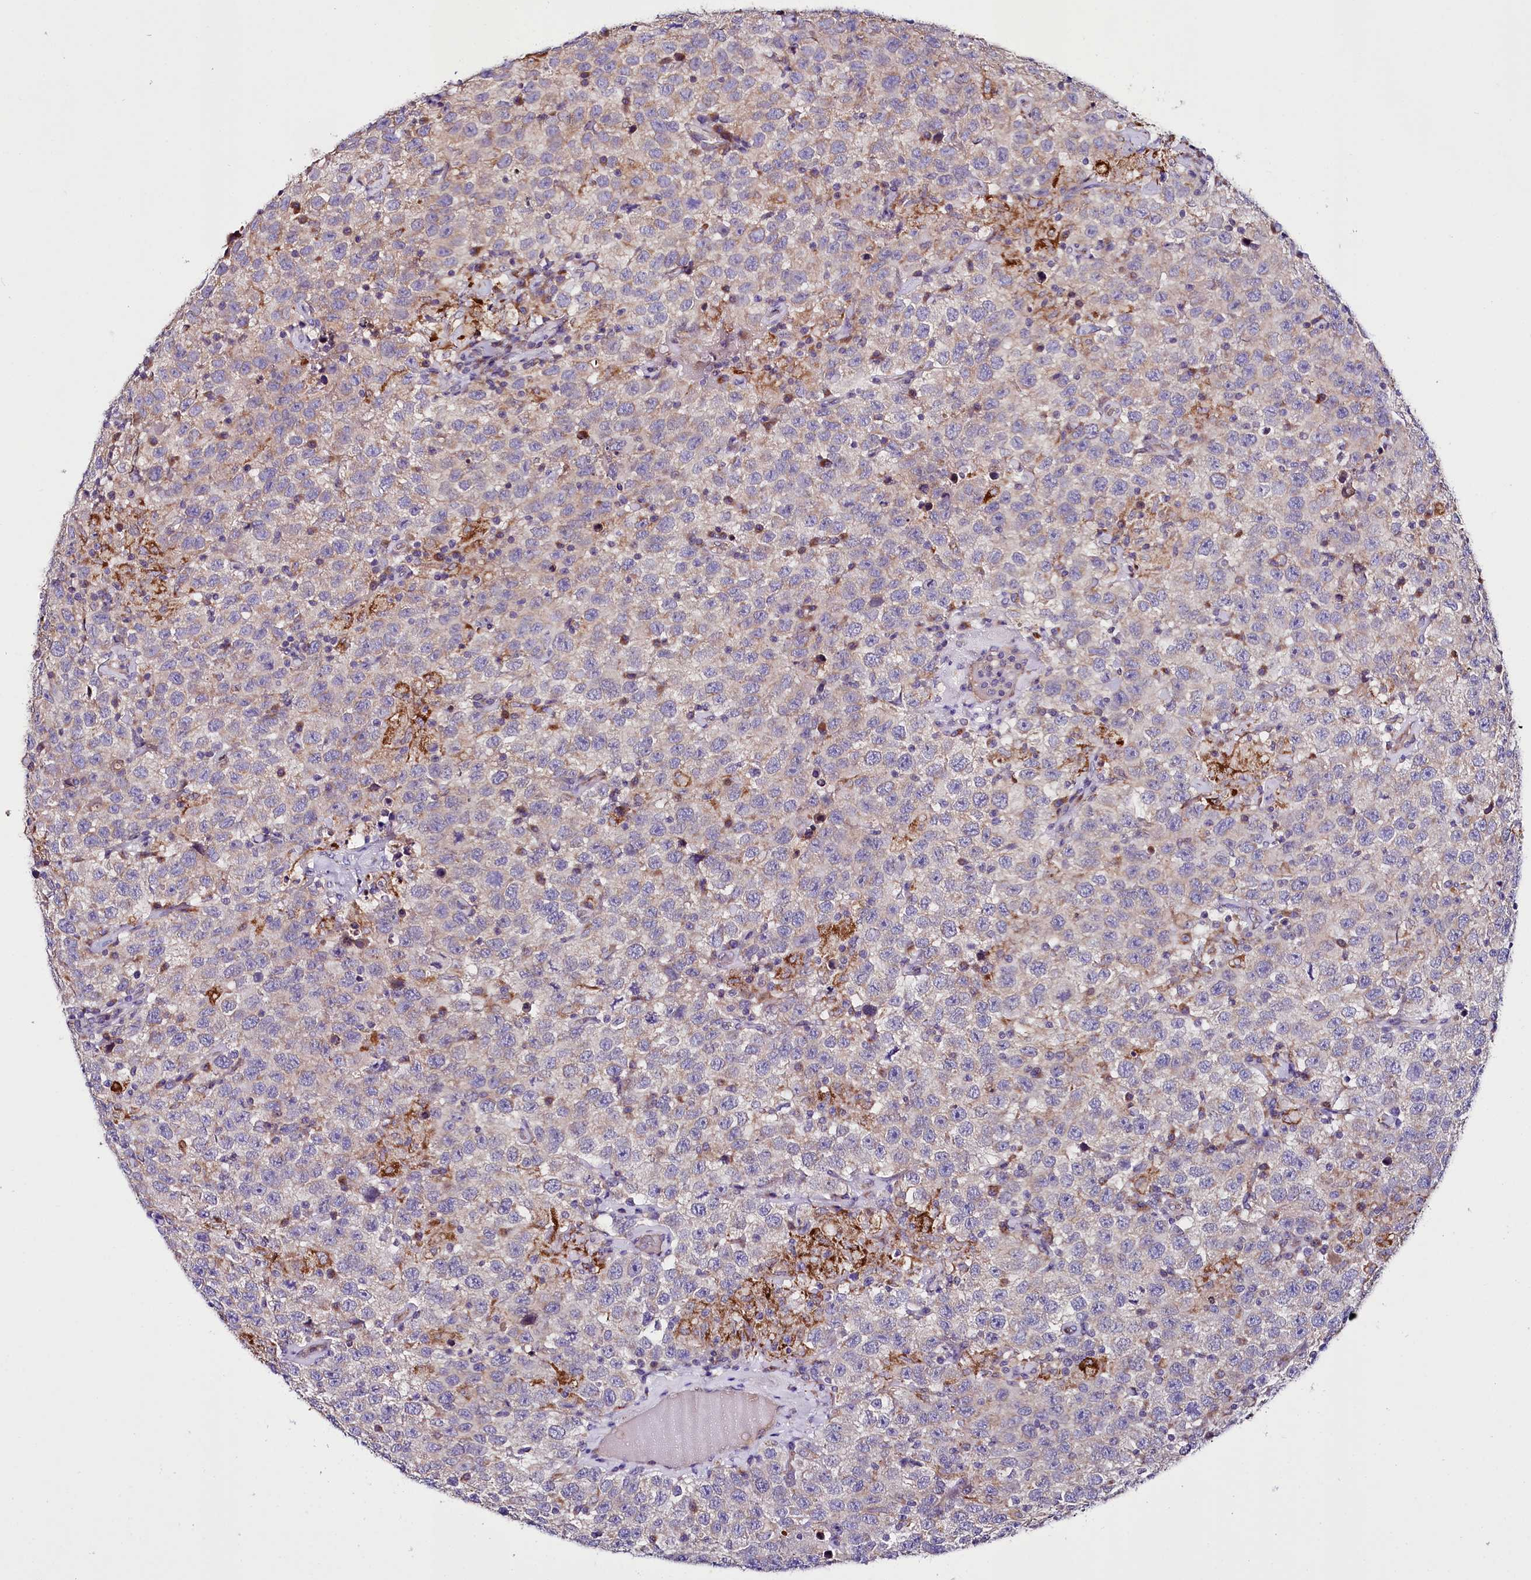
{"staining": {"intensity": "moderate", "quantity": "<25%", "location": "cytoplasmic/membranous"}, "tissue": "testis cancer", "cell_type": "Tumor cells", "image_type": "cancer", "snomed": [{"axis": "morphology", "description": "Seminoma, NOS"}, {"axis": "topography", "description": "Testis"}], "caption": "Brown immunohistochemical staining in human testis cancer reveals moderate cytoplasmic/membranous staining in approximately <25% of tumor cells.", "gene": "SACM1L", "patient": {"sex": "male", "age": 41}}